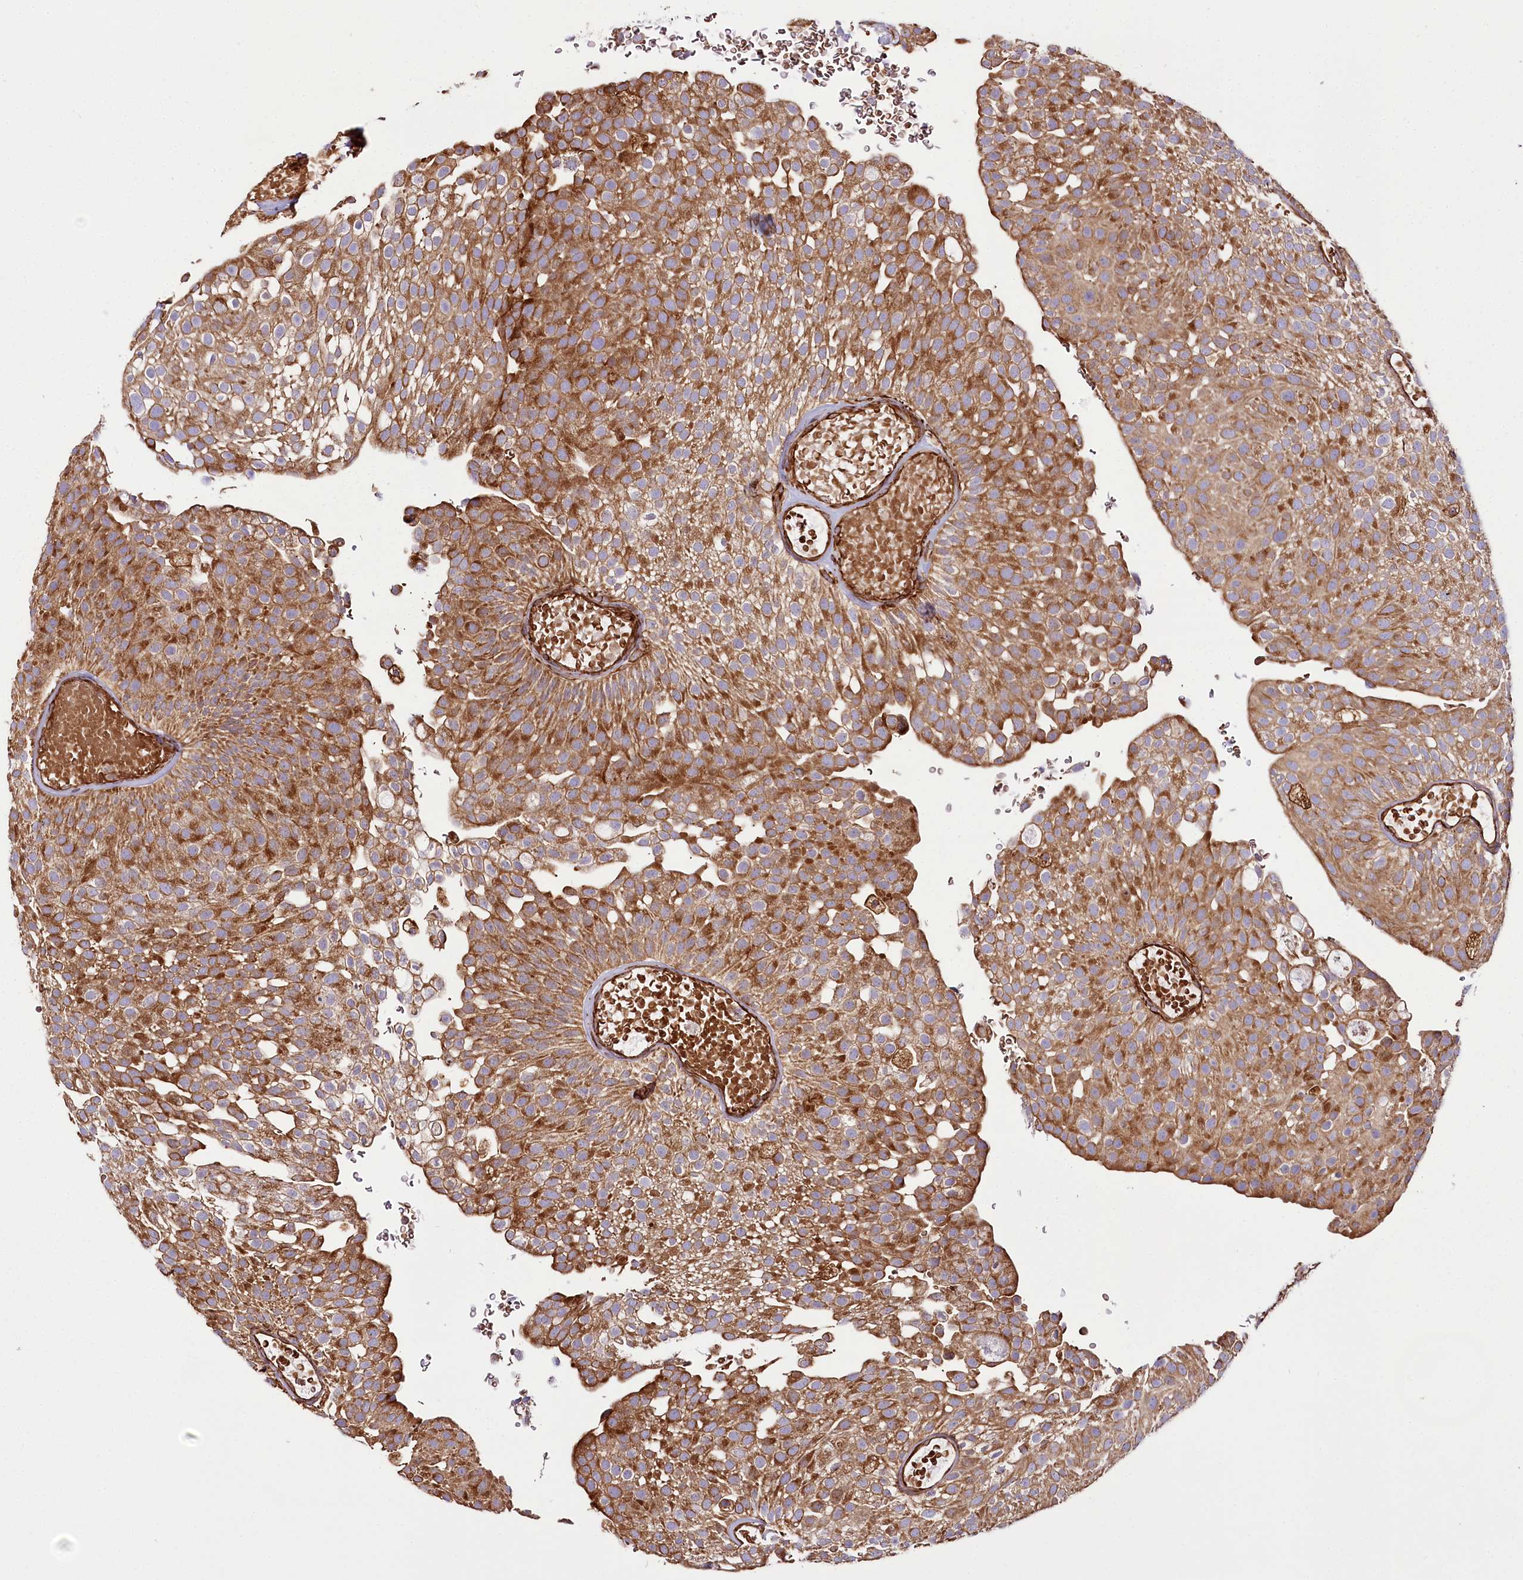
{"staining": {"intensity": "moderate", "quantity": ">75%", "location": "cytoplasmic/membranous"}, "tissue": "urothelial cancer", "cell_type": "Tumor cells", "image_type": "cancer", "snomed": [{"axis": "morphology", "description": "Urothelial carcinoma, Low grade"}, {"axis": "topography", "description": "Urinary bladder"}], "caption": "This histopathology image exhibits immunohistochemistry staining of human low-grade urothelial carcinoma, with medium moderate cytoplasmic/membranous expression in about >75% of tumor cells.", "gene": "THUMPD3", "patient": {"sex": "male", "age": 78}}